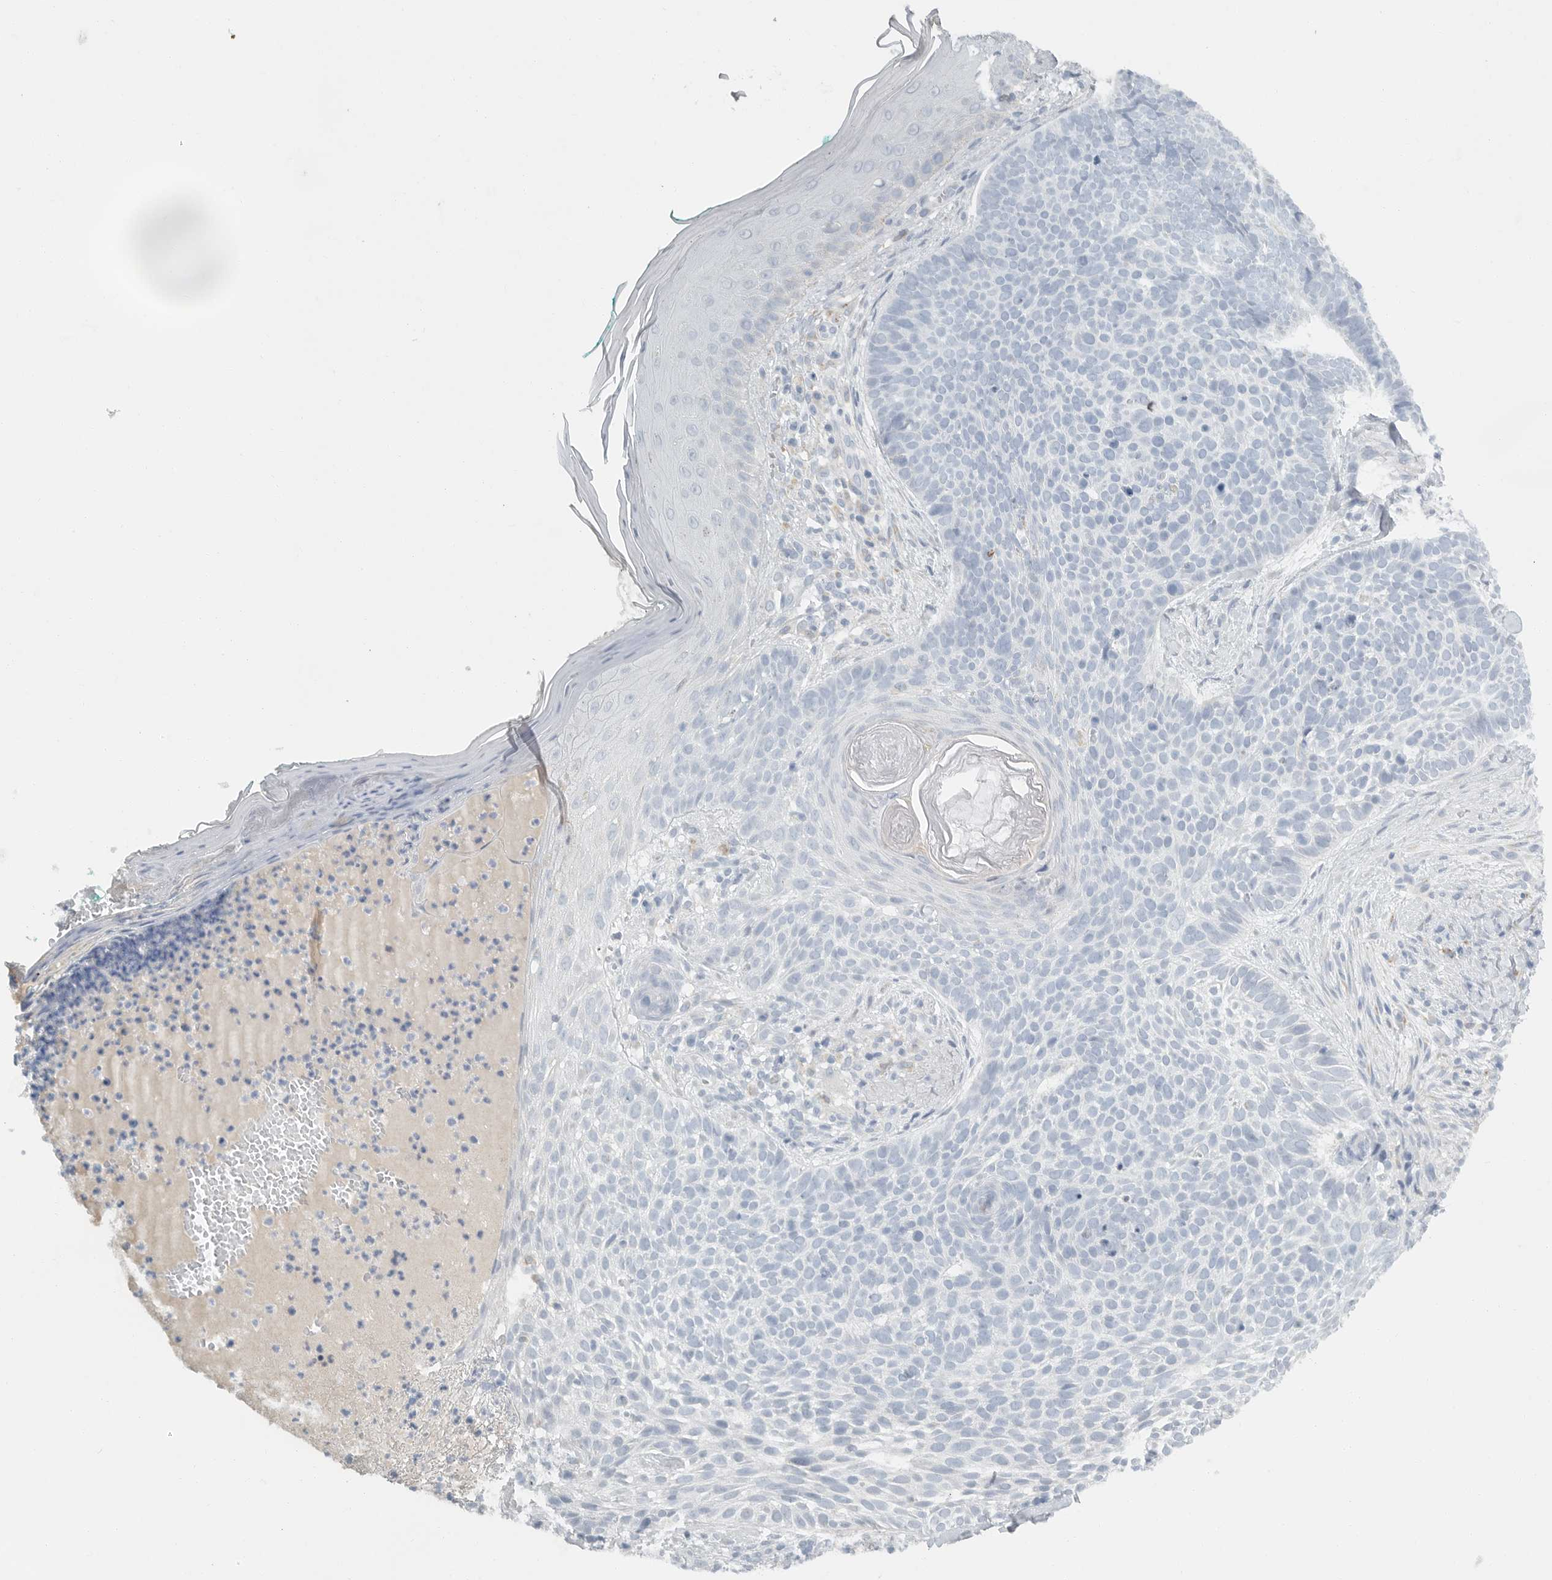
{"staining": {"intensity": "negative", "quantity": "none", "location": "none"}, "tissue": "skin cancer", "cell_type": "Tumor cells", "image_type": "cancer", "snomed": [{"axis": "morphology", "description": "Normal tissue, NOS"}, {"axis": "morphology", "description": "Basal cell carcinoma"}, {"axis": "topography", "description": "Skin"}], "caption": "Immunohistochemistry (IHC) micrograph of neoplastic tissue: skin cancer stained with DAB displays no significant protein staining in tumor cells.", "gene": "PAM", "patient": {"sex": "male", "age": 67}}